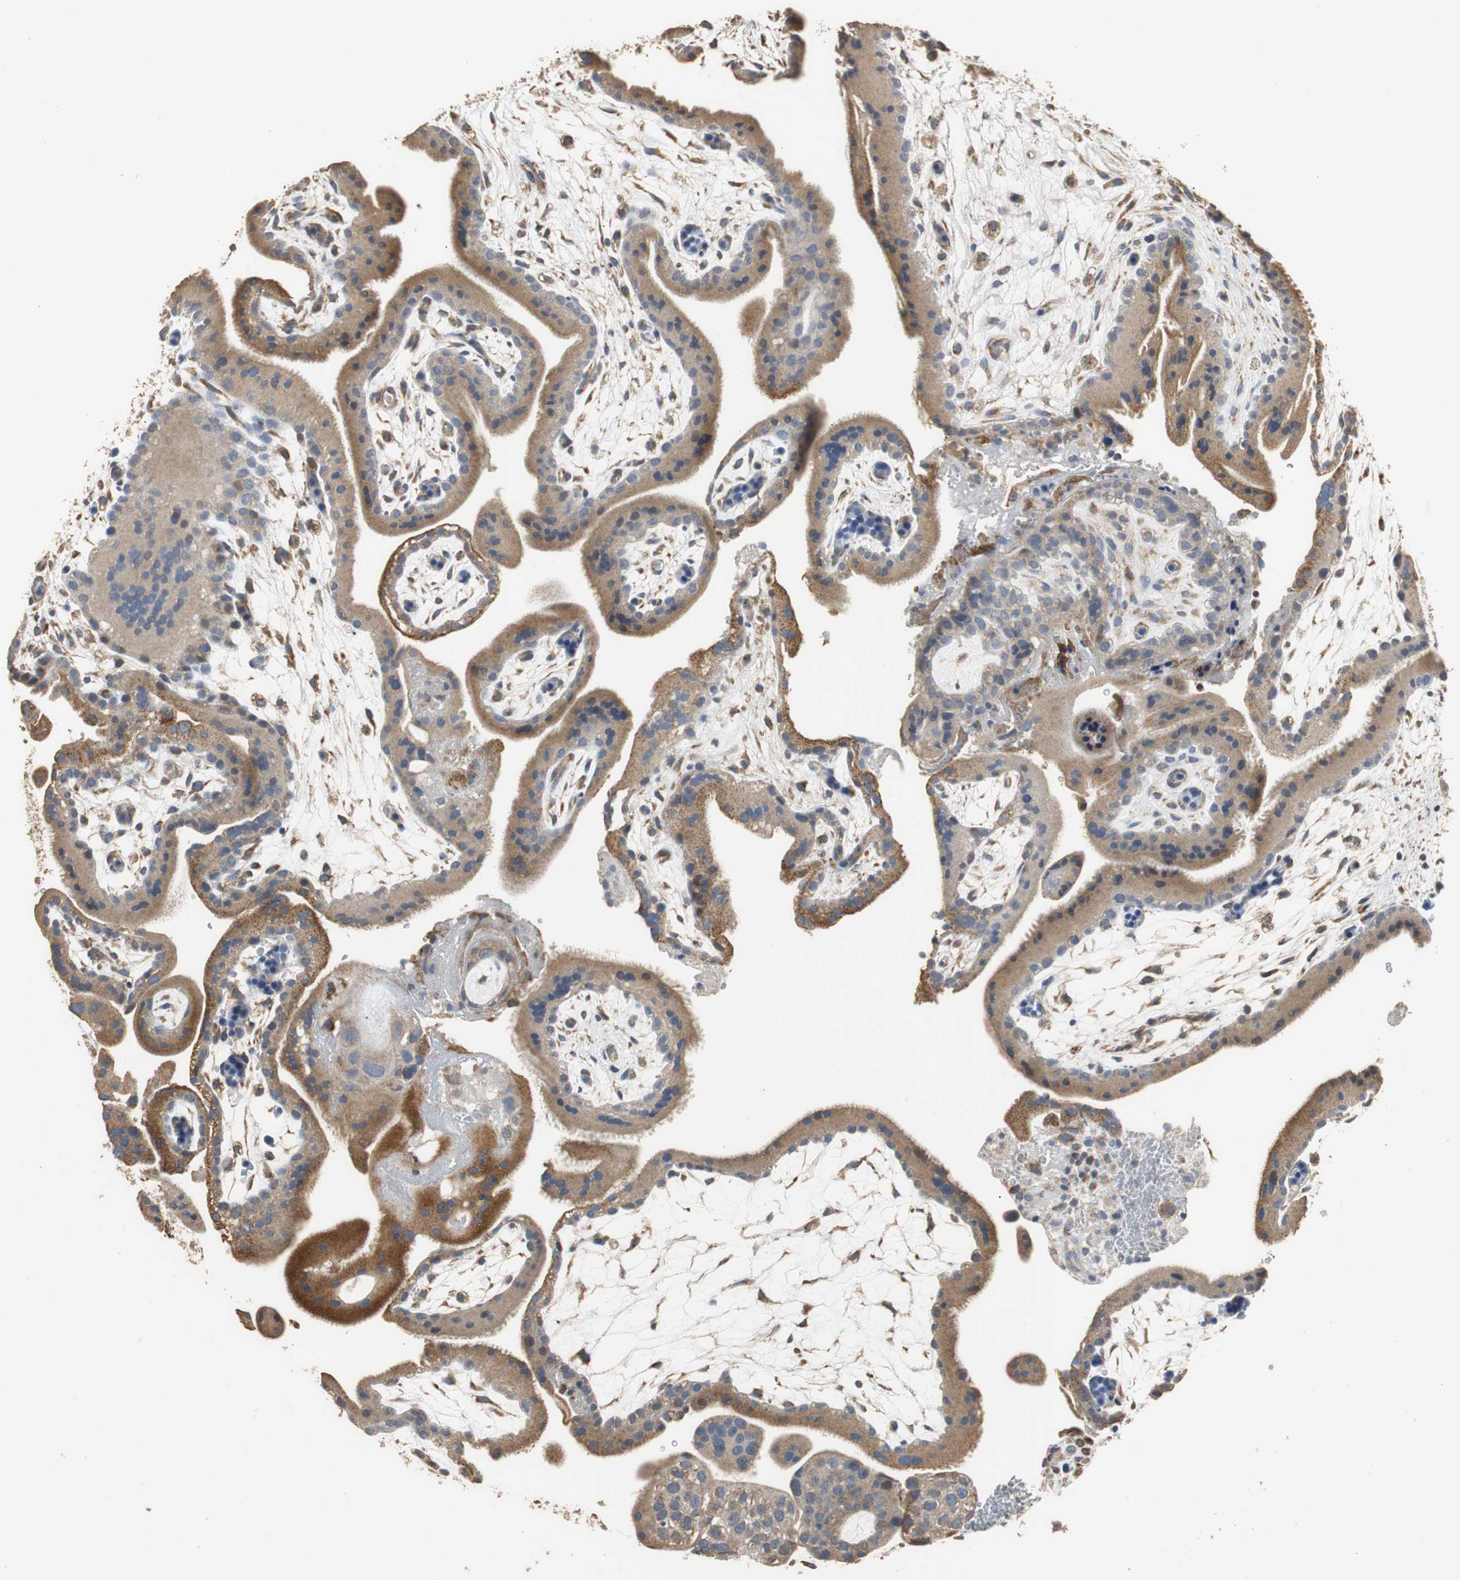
{"staining": {"intensity": "moderate", "quantity": ">75%", "location": "cytoplasmic/membranous"}, "tissue": "placenta", "cell_type": "Decidual cells", "image_type": "normal", "snomed": [{"axis": "morphology", "description": "Normal tissue, NOS"}, {"axis": "topography", "description": "Placenta"}], "caption": "DAB (3,3'-diaminobenzidine) immunohistochemical staining of benign placenta demonstrates moderate cytoplasmic/membranous protein positivity in approximately >75% of decidual cells. The staining is performed using DAB (3,3'-diaminobenzidine) brown chromogen to label protein expression. The nuclei are counter-stained blue using hematoxylin.", "gene": "HMGCL", "patient": {"sex": "female", "age": 19}}